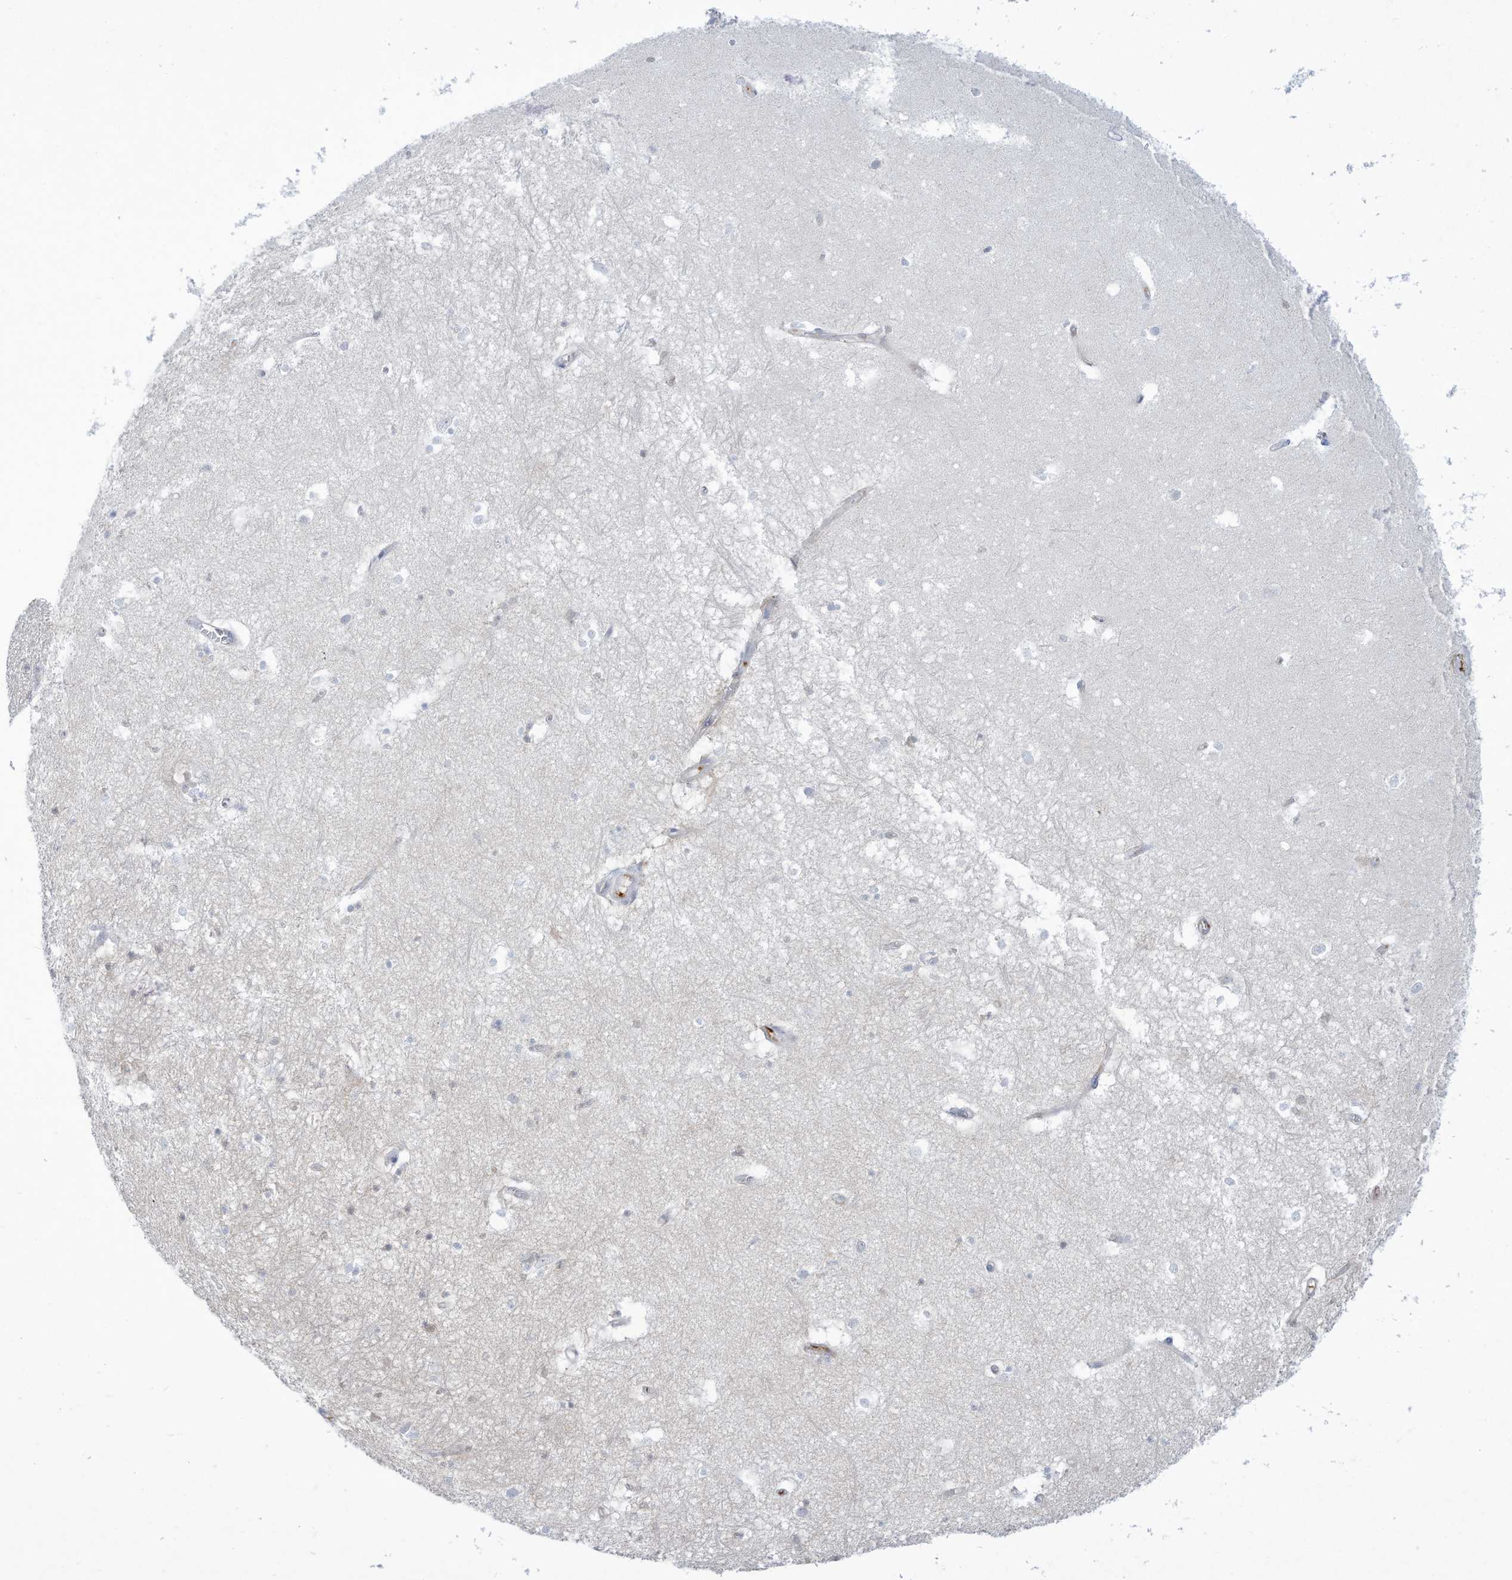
{"staining": {"intensity": "negative", "quantity": "none", "location": "none"}, "tissue": "hippocampus", "cell_type": "Glial cells", "image_type": "normal", "snomed": [{"axis": "morphology", "description": "Normal tissue, NOS"}, {"axis": "topography", "description": "Hippocampus"}], "caption": "High power microscopy photomicrograph of an immunohistochemistry (IHC) micrograph of unremarkable hippocampus, revealing no significant expression in glial cells.", "gene": "HAS3", "patient": {"sex": "female", "age": 64}}